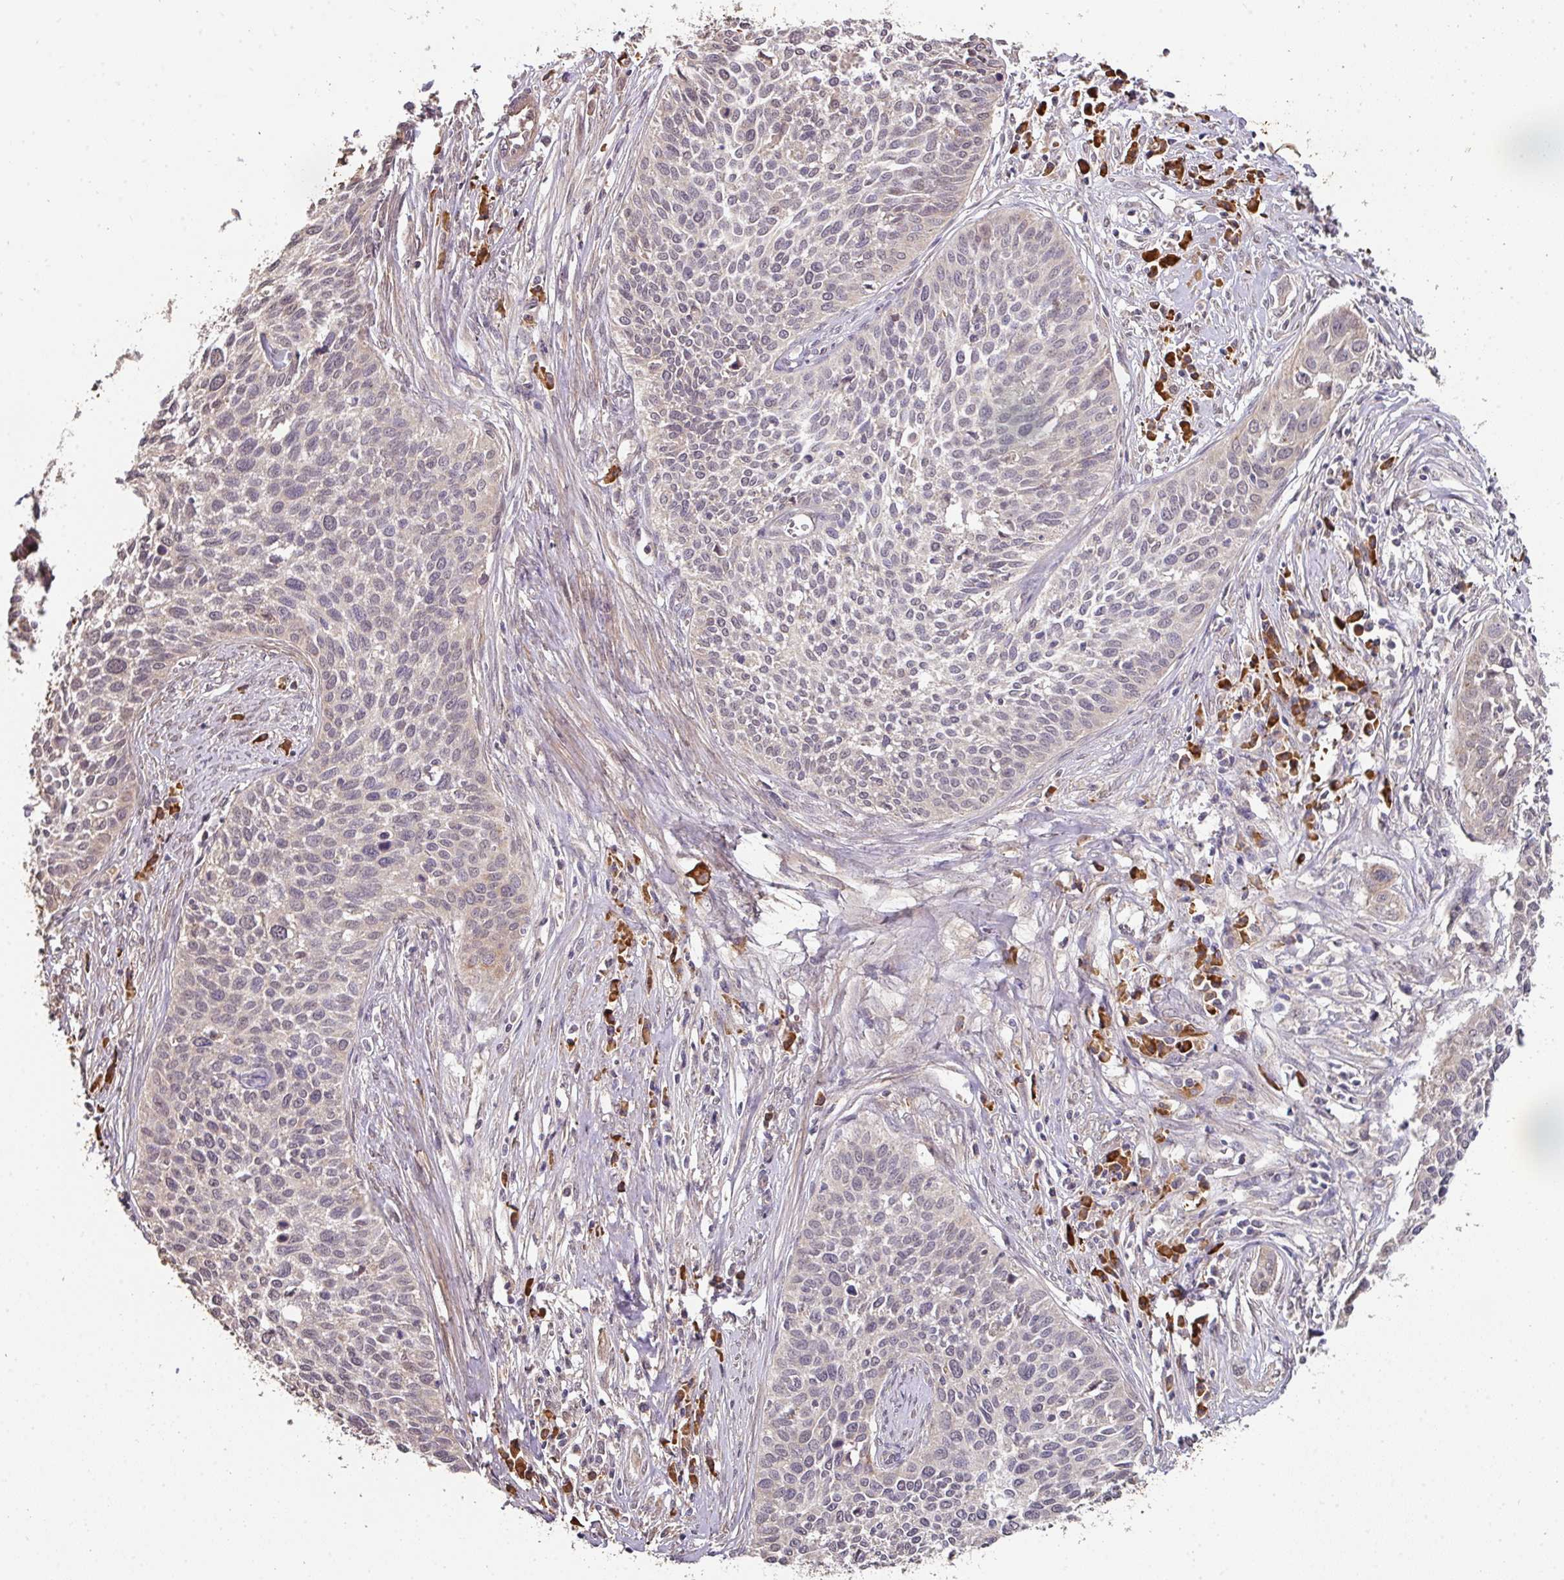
{"staining": {"intensity": "negative", "quantity": "none", "location": "none"}, "tissue": "cervical cancer", "cell_type": "Tumor cells", "image_type": "cancer", "snomed": [{"axis": "morphology", "description": "Squamous cell carcinoma, NOS"}, {"axis": "topography", "description": "Cervix"}], "caption": "This micrograph is of cervical cancer stained with IHC to label a protein in brown with the nuclei are counter-stained blue. There is no expression in tumor cells. (Brightfield microscopy of DAB IHC at high magnification).", "gene": "ACVR2B", "patient": {"sex": "female", "age": 34}}